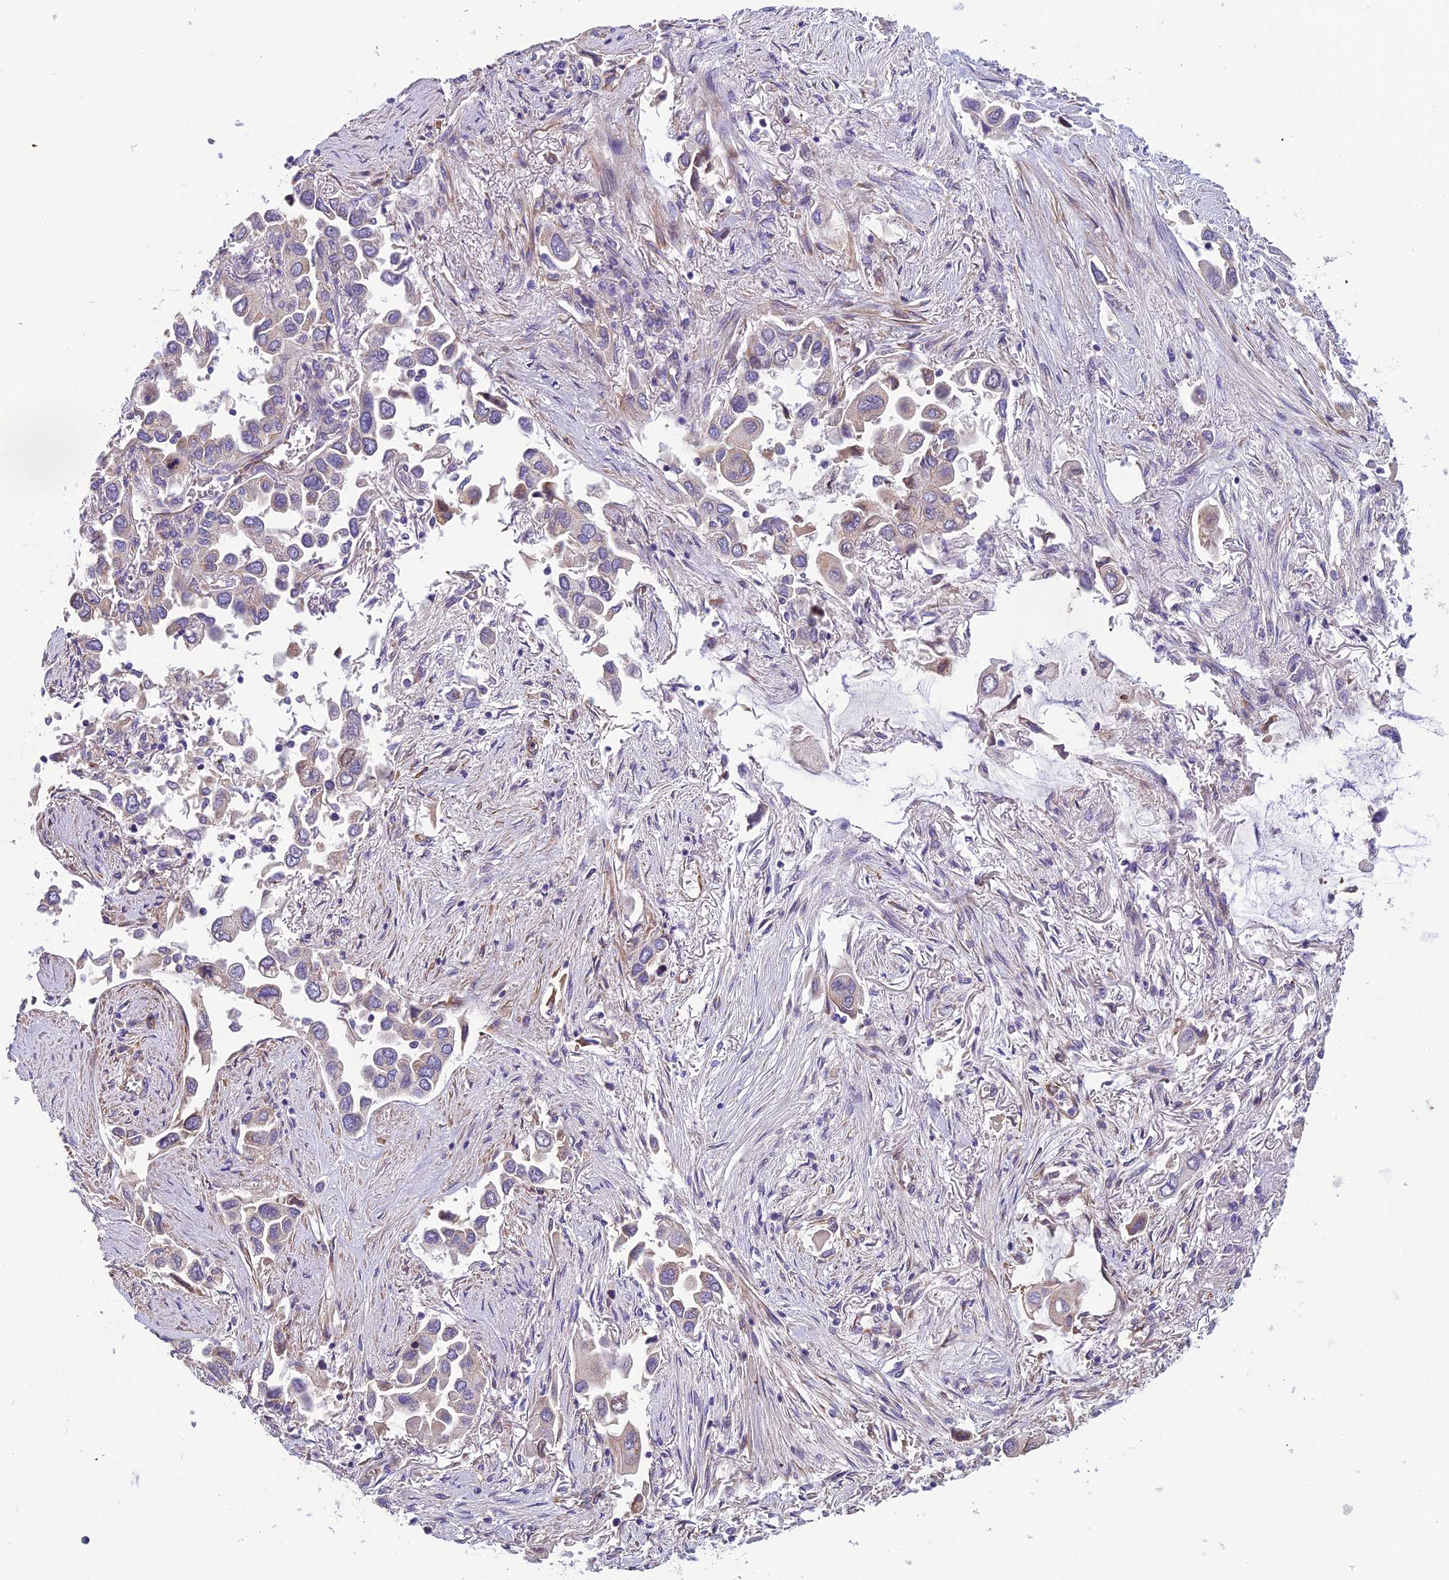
{"staining": {"intensity": "negative", "quantity": "none", "location": "none"}, "tissue": "lung cancer", "cell_type": "Tumor cells", "image_type": "cancer", "snomed": [{"axis": "morphology", "description": "Adenocarcinoma, NOS"}, {"axis": "topography", "description": "Lung"}], "caption": "This is an IHC micrograph of human lung cancer (adenocarcinoma). There is no expression in tumor cells.", "gene": "SPDL1", "patient": {"sex": "female", "age": 76}}